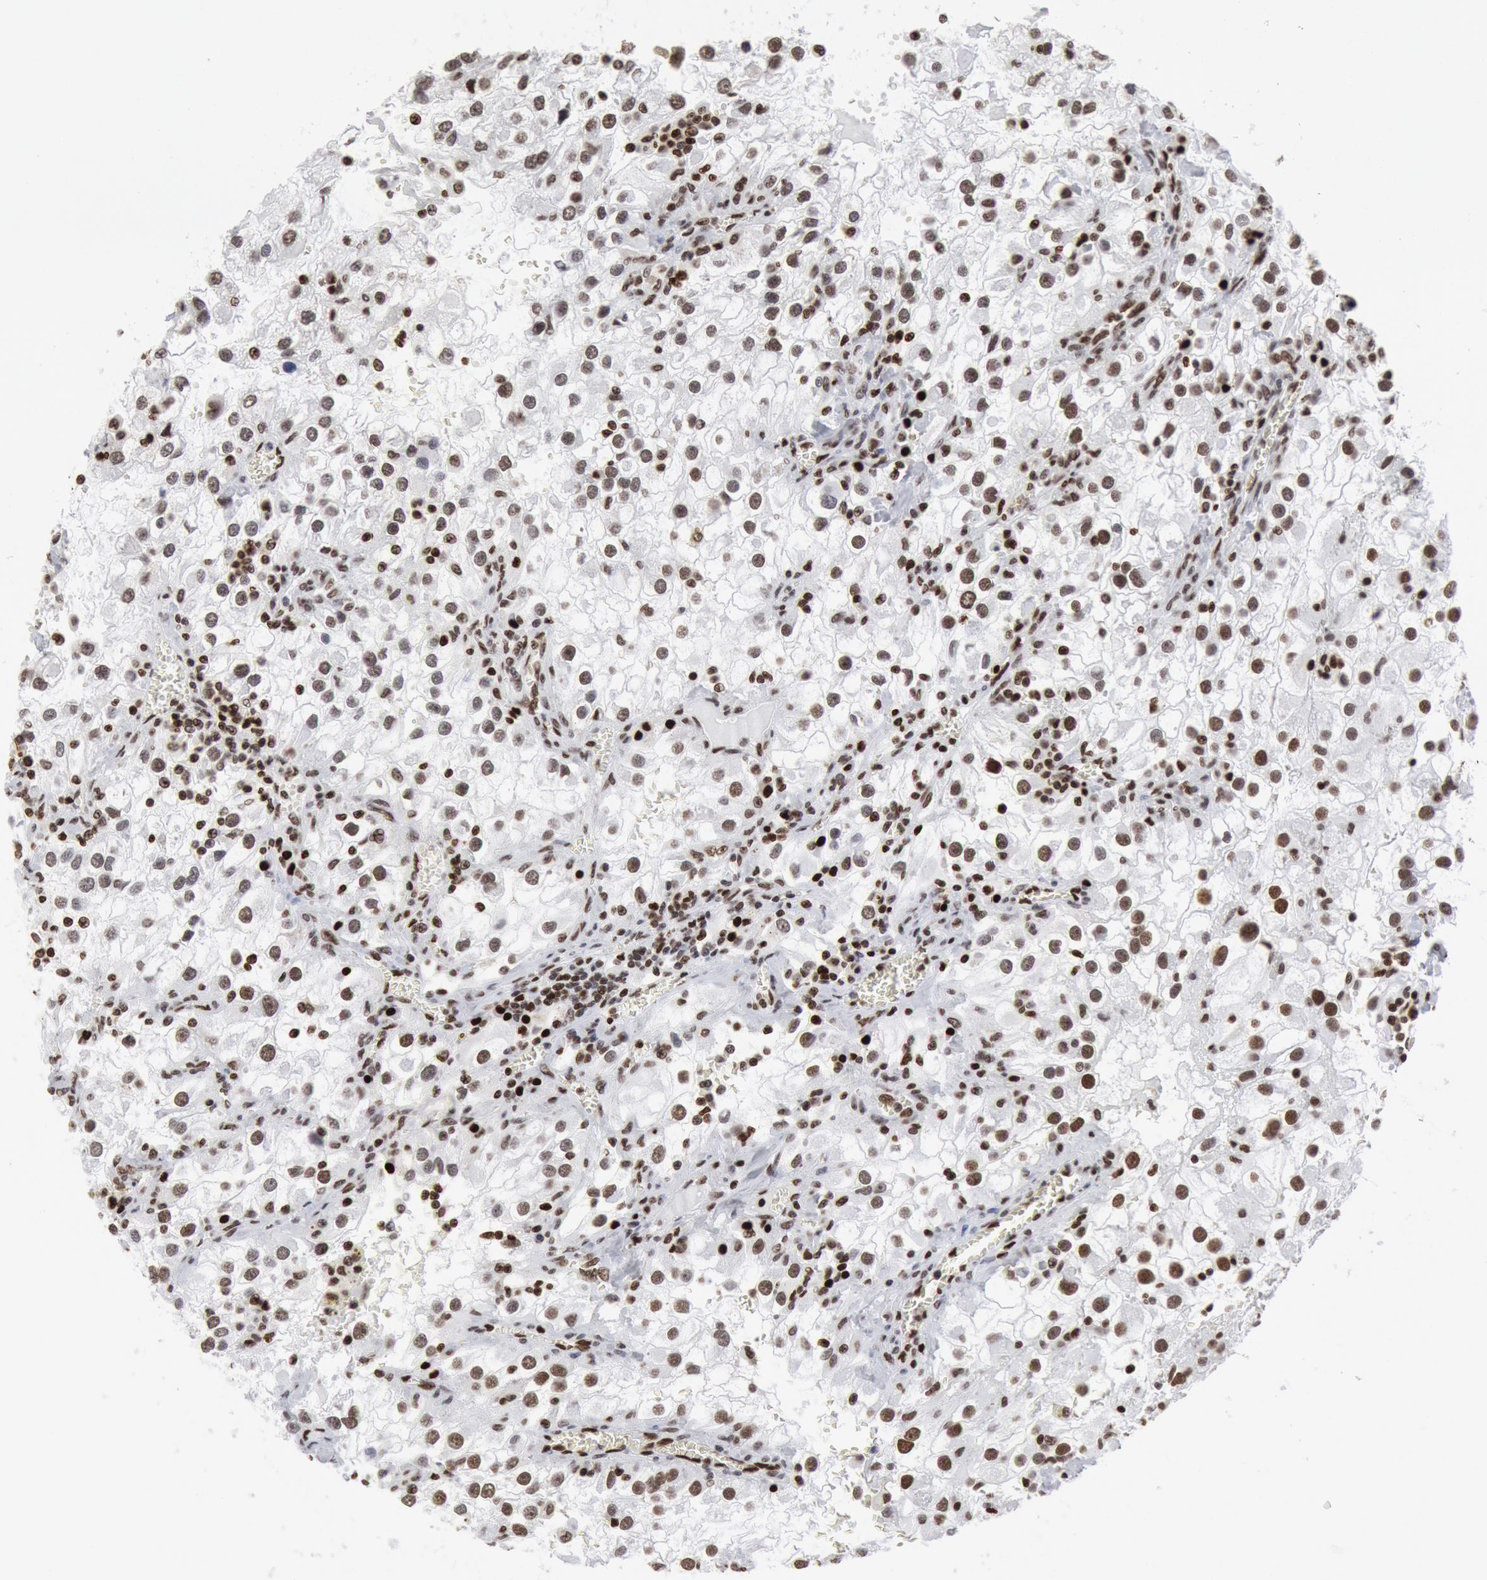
{"staining": {"intensity": "moderate", "quantity": ">75%", "location": "nuclear"}, "tissue": "renal cancer", "cell_type": "Tumor cells", "image_type": "cancer", "snomed": [{"axis": "morphology", "description": "Adenocarcinoma, NOS"}, {"axis": "topography", "description": "Kidney"}], "caption": "Moderate nuclear staining is present in approximately >75% of tumor cells in renal cancer (adenocarcinoma). (Stains: DAB in brown, nuclei in blue, Microscopy: brightfield microscopy at high magnification).", "gene": "SUB1", "patient": {"sex": "female", "age": 52}}